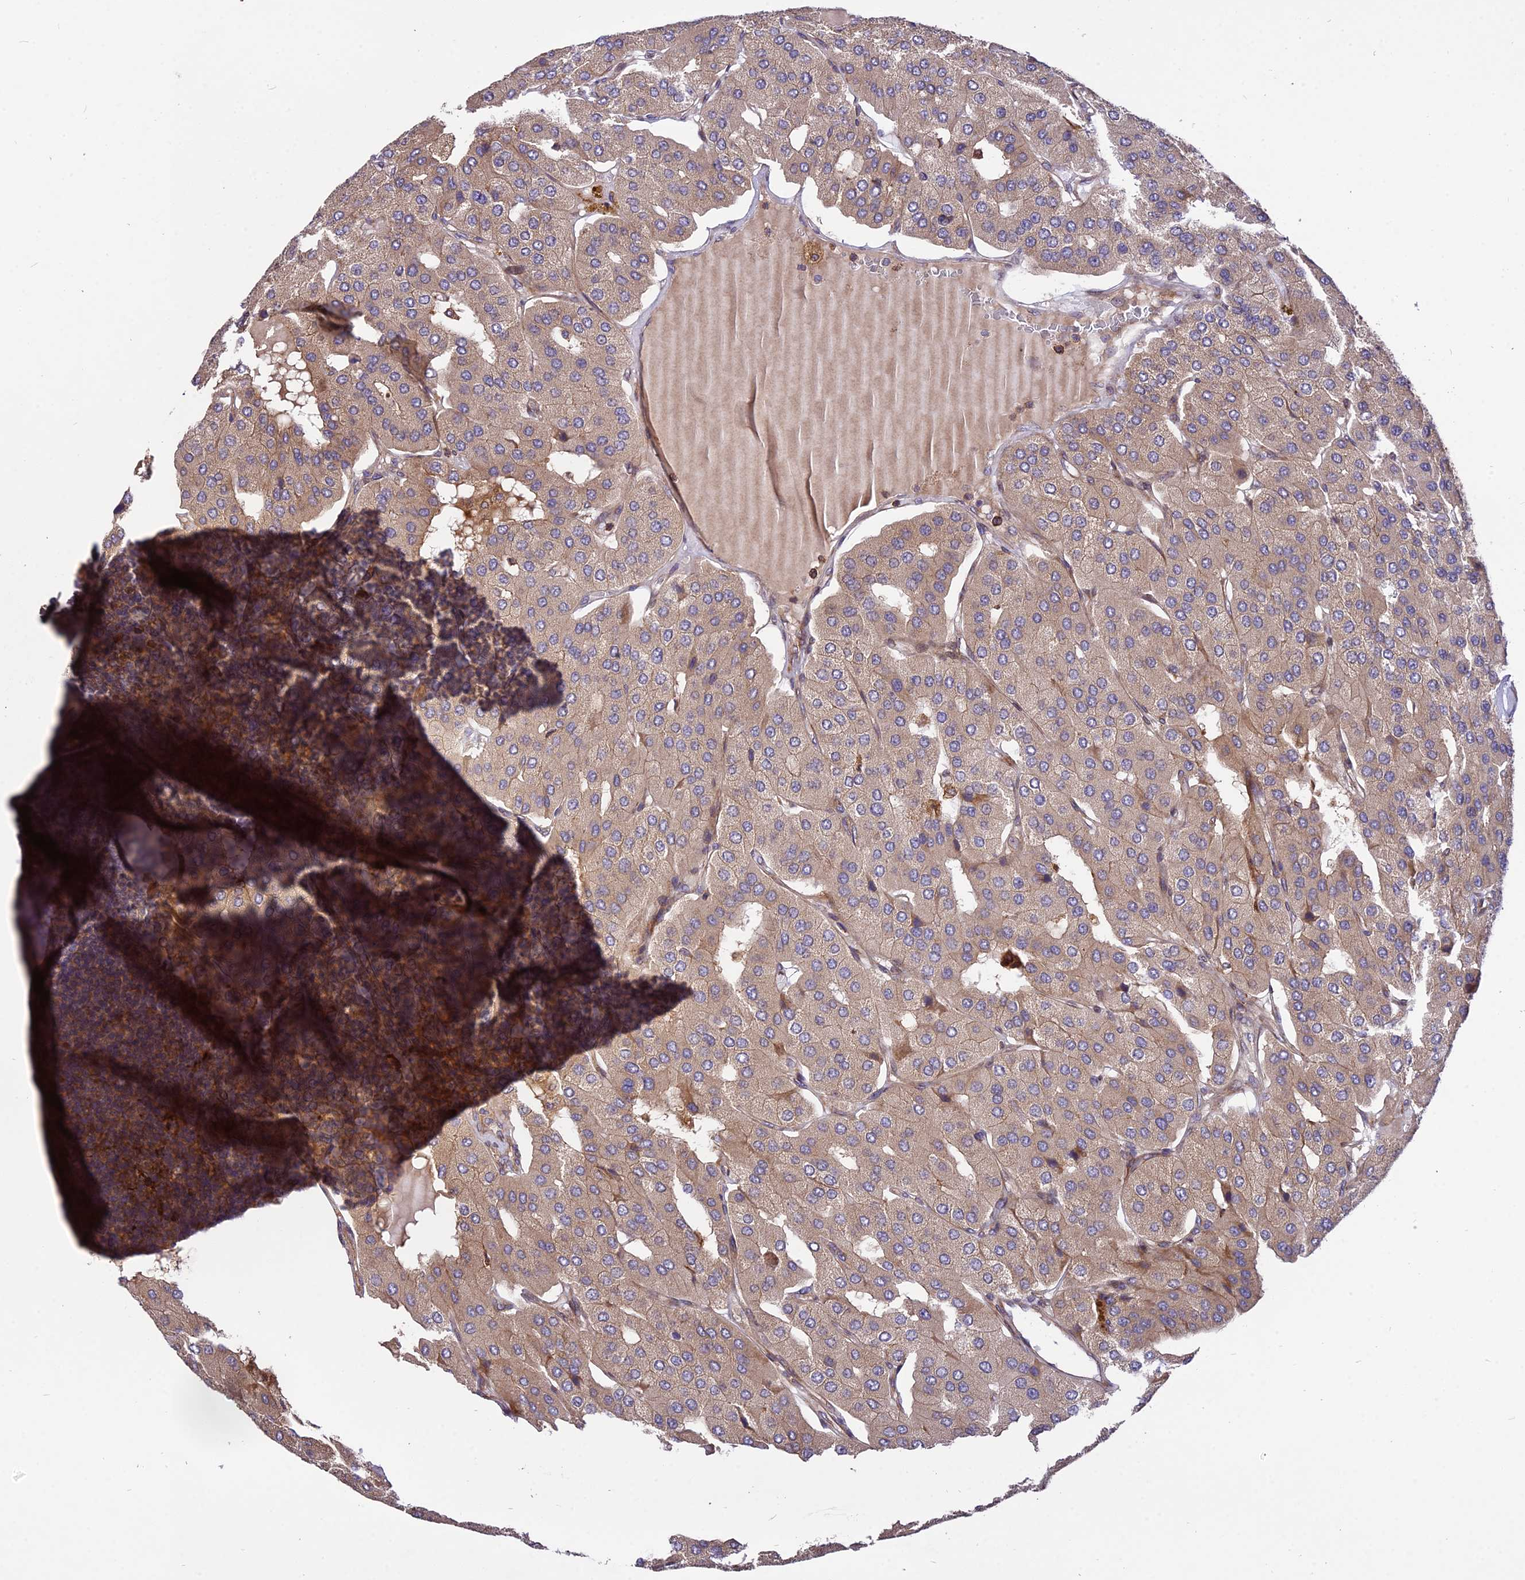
{"staining": {"intensity": "moderate", "quantity": ">75%", "location": "cytoplasmic/membranous"}, "tissue": "parathyroid gland", "cell_type": "Glandular cells", "image_type": "normal", "snomed": [{"axis": "morphology", "description": "Normal tissue, NOS"}, {"axis": "morphology", "description": "Adenoma, NOS"}, {"axis": "topography", "description": "Parathyroid gland"}], "caption": "Immunohistochemical staining of unremarkable human parathyroid gland exhibits medium levels of moderate cytoplasmic/membranous expression in about >75% of glandular cells.", "gene": "ROCK1", "patient": {"sex": "female", "age": 86}}